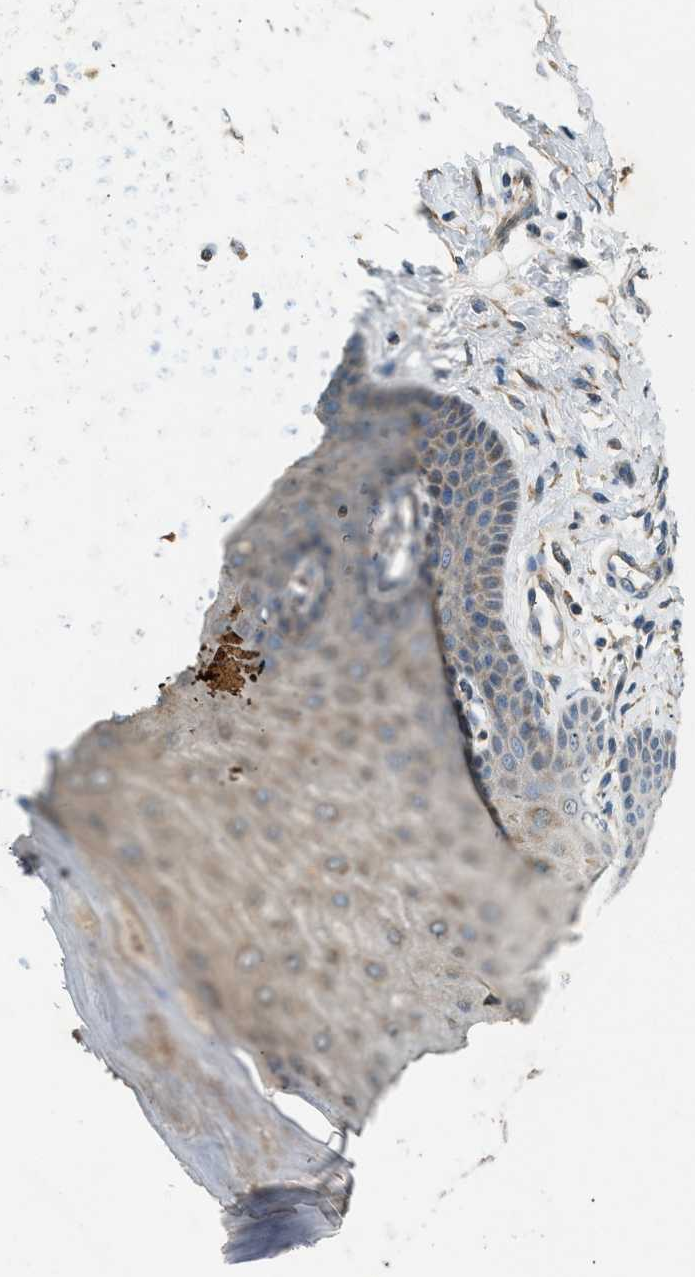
{"staining": {"intensity": "strong", "quantity": ">75%", "location": "cytoplasmic/membranous"}, "tissue": "cervix", "cell_type": "Glandular cells", "image_type": "normal", "snomed": [{"axis": "morphology", "description": "Normal tissue, NOS"}, {"axis": "topography", "description": "Cervix"}], "caption": "Cervix stained with a brown dye demonstrates strong cytoplasmic/membranous positive positivity in about >75% of glandular cells.", "gene": "CTSB", "patient": {"sex": "female", "age": 55}}